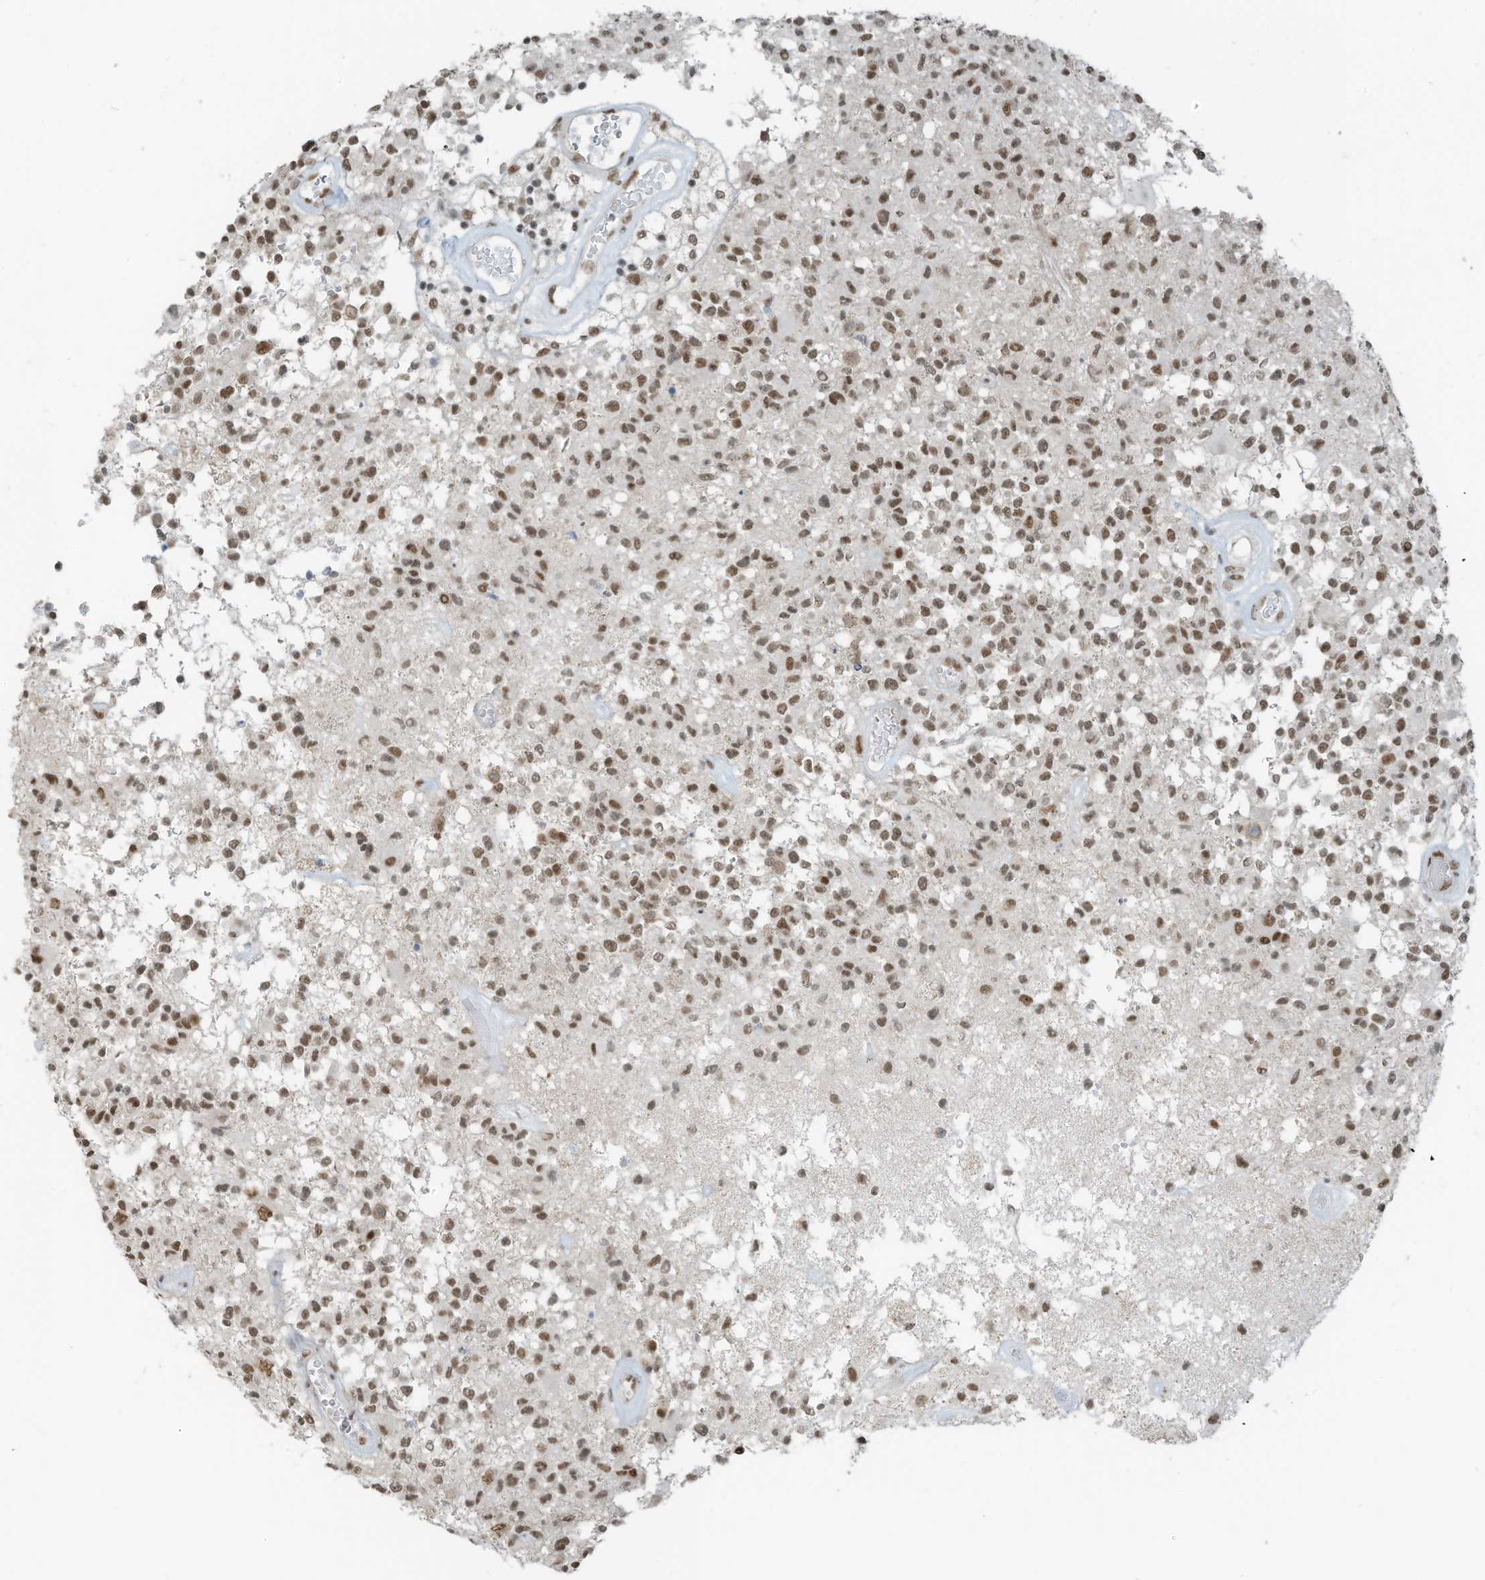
{"staining": {"intensity": "moderate", "quantity": ">75%", "location": "nuclear"}, "tissue": "glioma", "cell_type": "Tumor cells", "image_type": "cancer", "snomed": [{"axis": "morphology", "description": "Glioma, malignant, High grade"}, {"axis": "morphology", "description": "Glioblastoma, NOS"}, {"axis": "topography", "description": "Brain"}], "caption": "Immunohistochemical staining of glioblastoma demonstrates medium levels of moderate nuclear positivity in approximately >75% of tumor cells. (Stains: DAB (3,3'-diaminobenzidine) in brown, nuclei in blue, Microscopy: brightfield microscopy at high magnification).", "gene": "WRNIP1", "patient": {"sex": "male", "age": 60}}